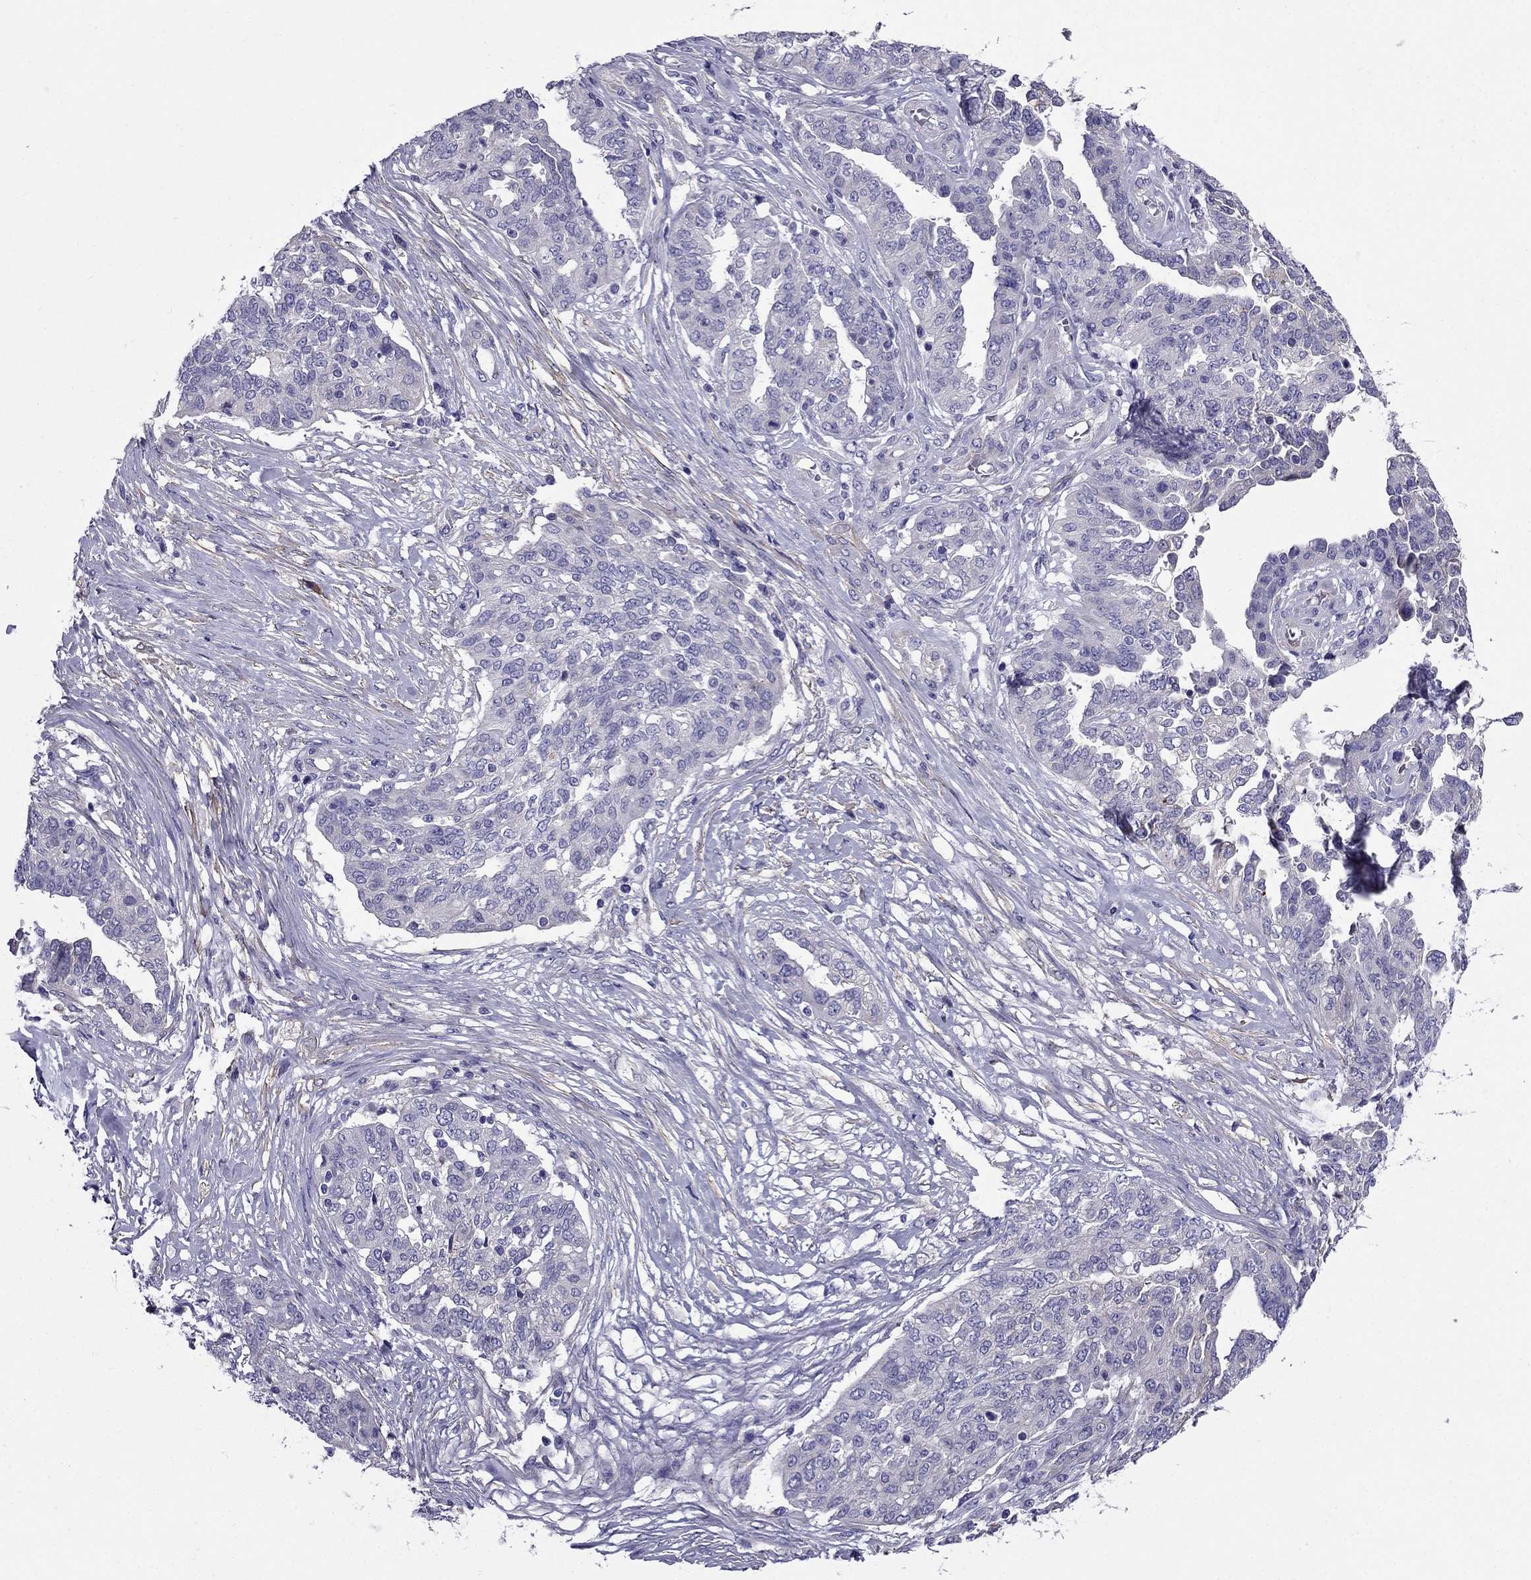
{"staining": {"intensity": "negative", "quantity": "none", "location": "none"}, "tissue": "ovarian cancer", "cell_type": "Tumor cells", "image_type": "cancer", "snomed": [{"axis": "morphology", "description": "Cystadenocarcinoma, serous, NOS"}, {"axis": "topography", "description": "Ovary"}], "caption": "Micrograph shows no protein positivity in tumor cells of ovarian cancer (serous cystadenocarcinoma) tissue.", "gene": "GPR50", "patient": {"sex": "female", "age": 67}}